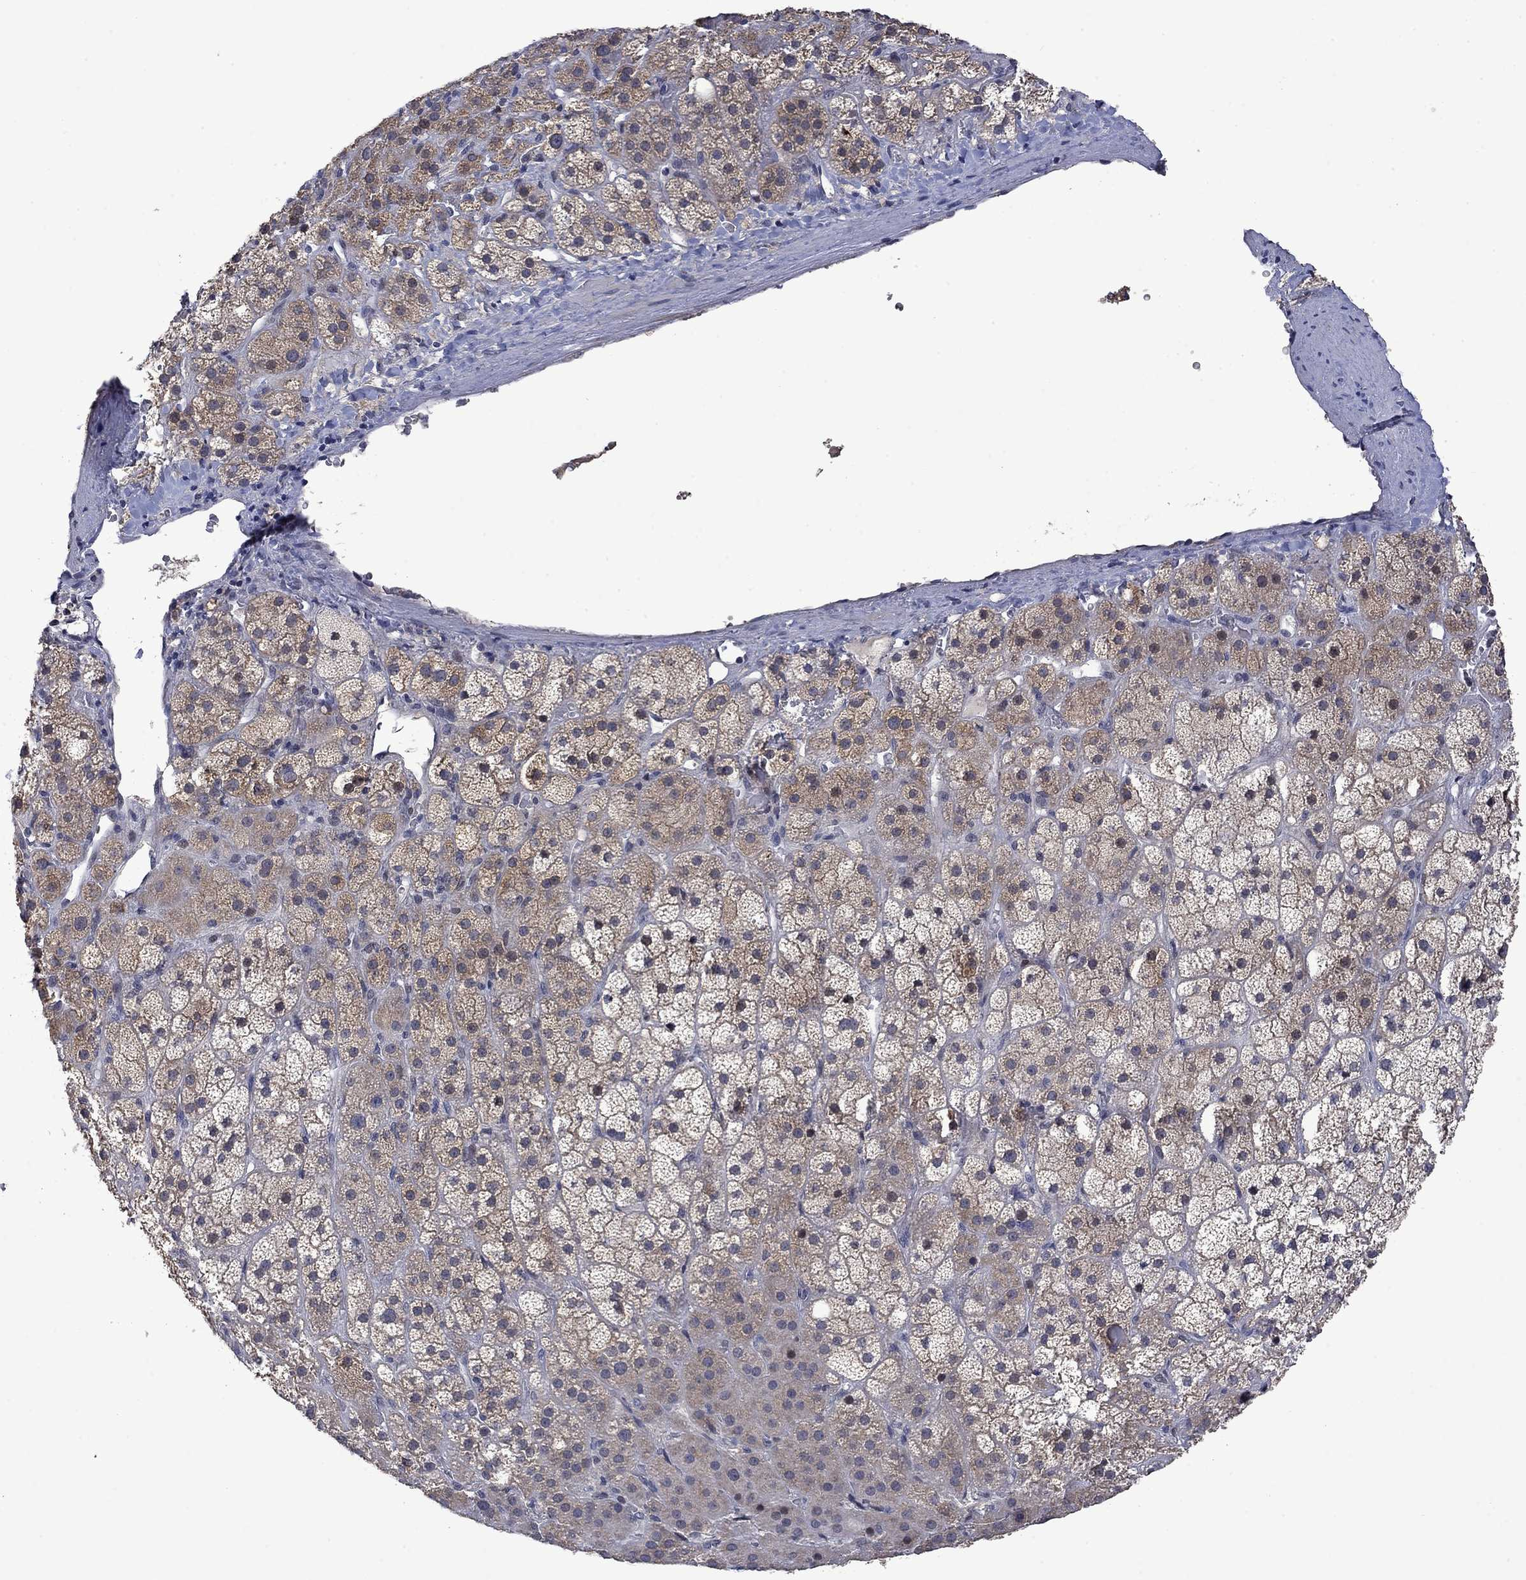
{"staining": {"intensity": "strong", "quantity": "<25%", "location": "cytoplasmic/membranous"}, "tissue": "adrenal gland", "cell_type": "Glandular cells", "image_type": "normal", "snomed": [{"axis": "morphology", "description": "Normal tissue, NOS"}, {"axis": "topography", "description": "Adrenal gland"}], "caption": "Benign adrenal gland shows strong cytoplasmic/membranous positivity in about <25% of glandular cells.", "gene": "PHKA1", "patient": {"sex": "male", "age": 57}}